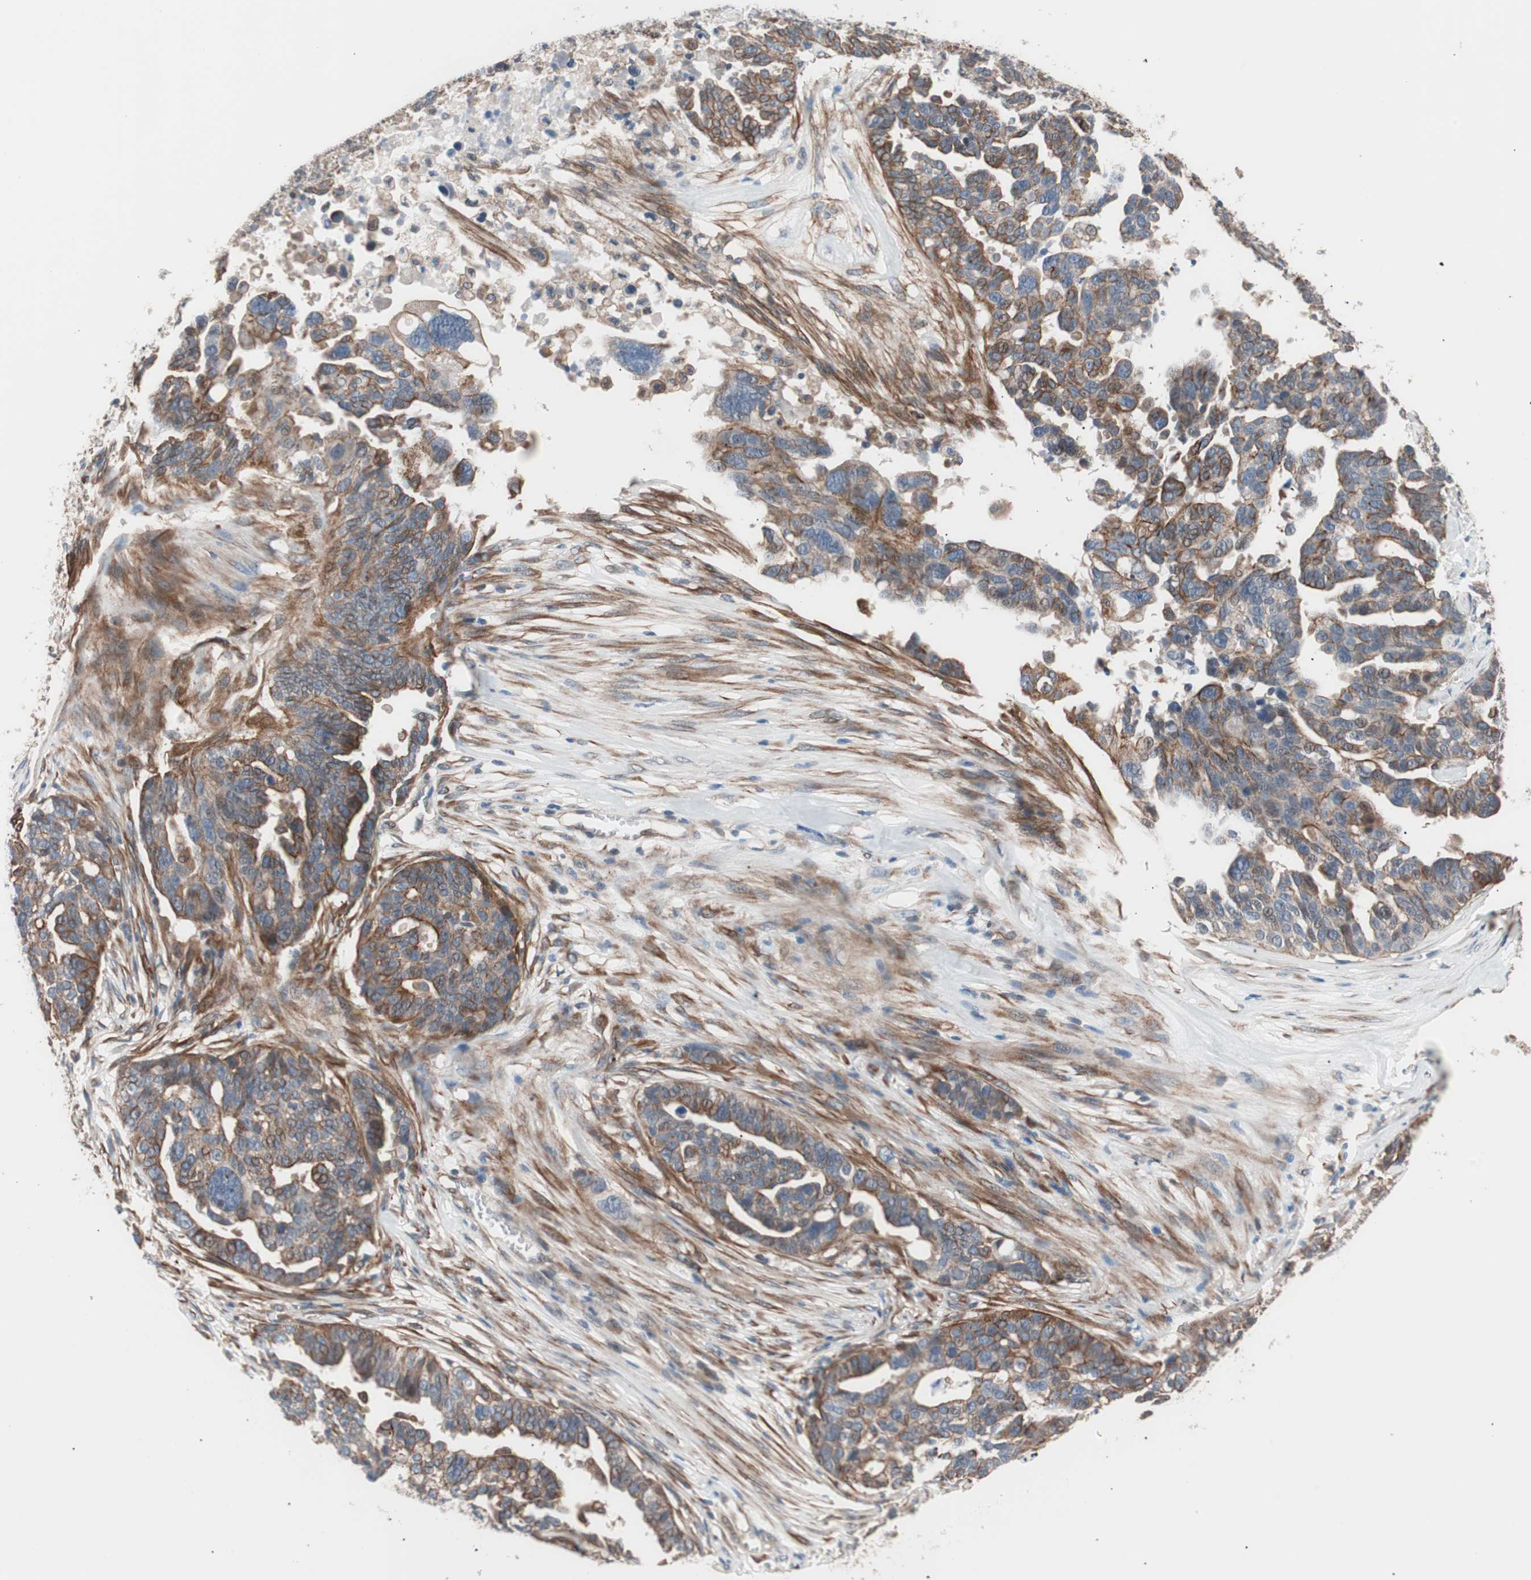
{"staining": {"intensity": "moderate", "quantity": "25%-75%", "location": "cytoplasmic/membranous"}, "tissue": "ovarian cancer", "cell_type": "Tumor cells", "image_type": "cancer", "snomed": [{"axis": "morphology", "description": "Cystadenocarcinoma, serous, NOS"}, {"axis": "topography", "description": "Ovary"}], "caption": "This is a histology image of immunohistochemistry staining of serous cystadenocarcinoma (ovarian), which shows moderate staining in the cytoplasmic/membranous of tumor cells.", "gene": "SMG1", "patient": {"sex": "female", "age": 59}}